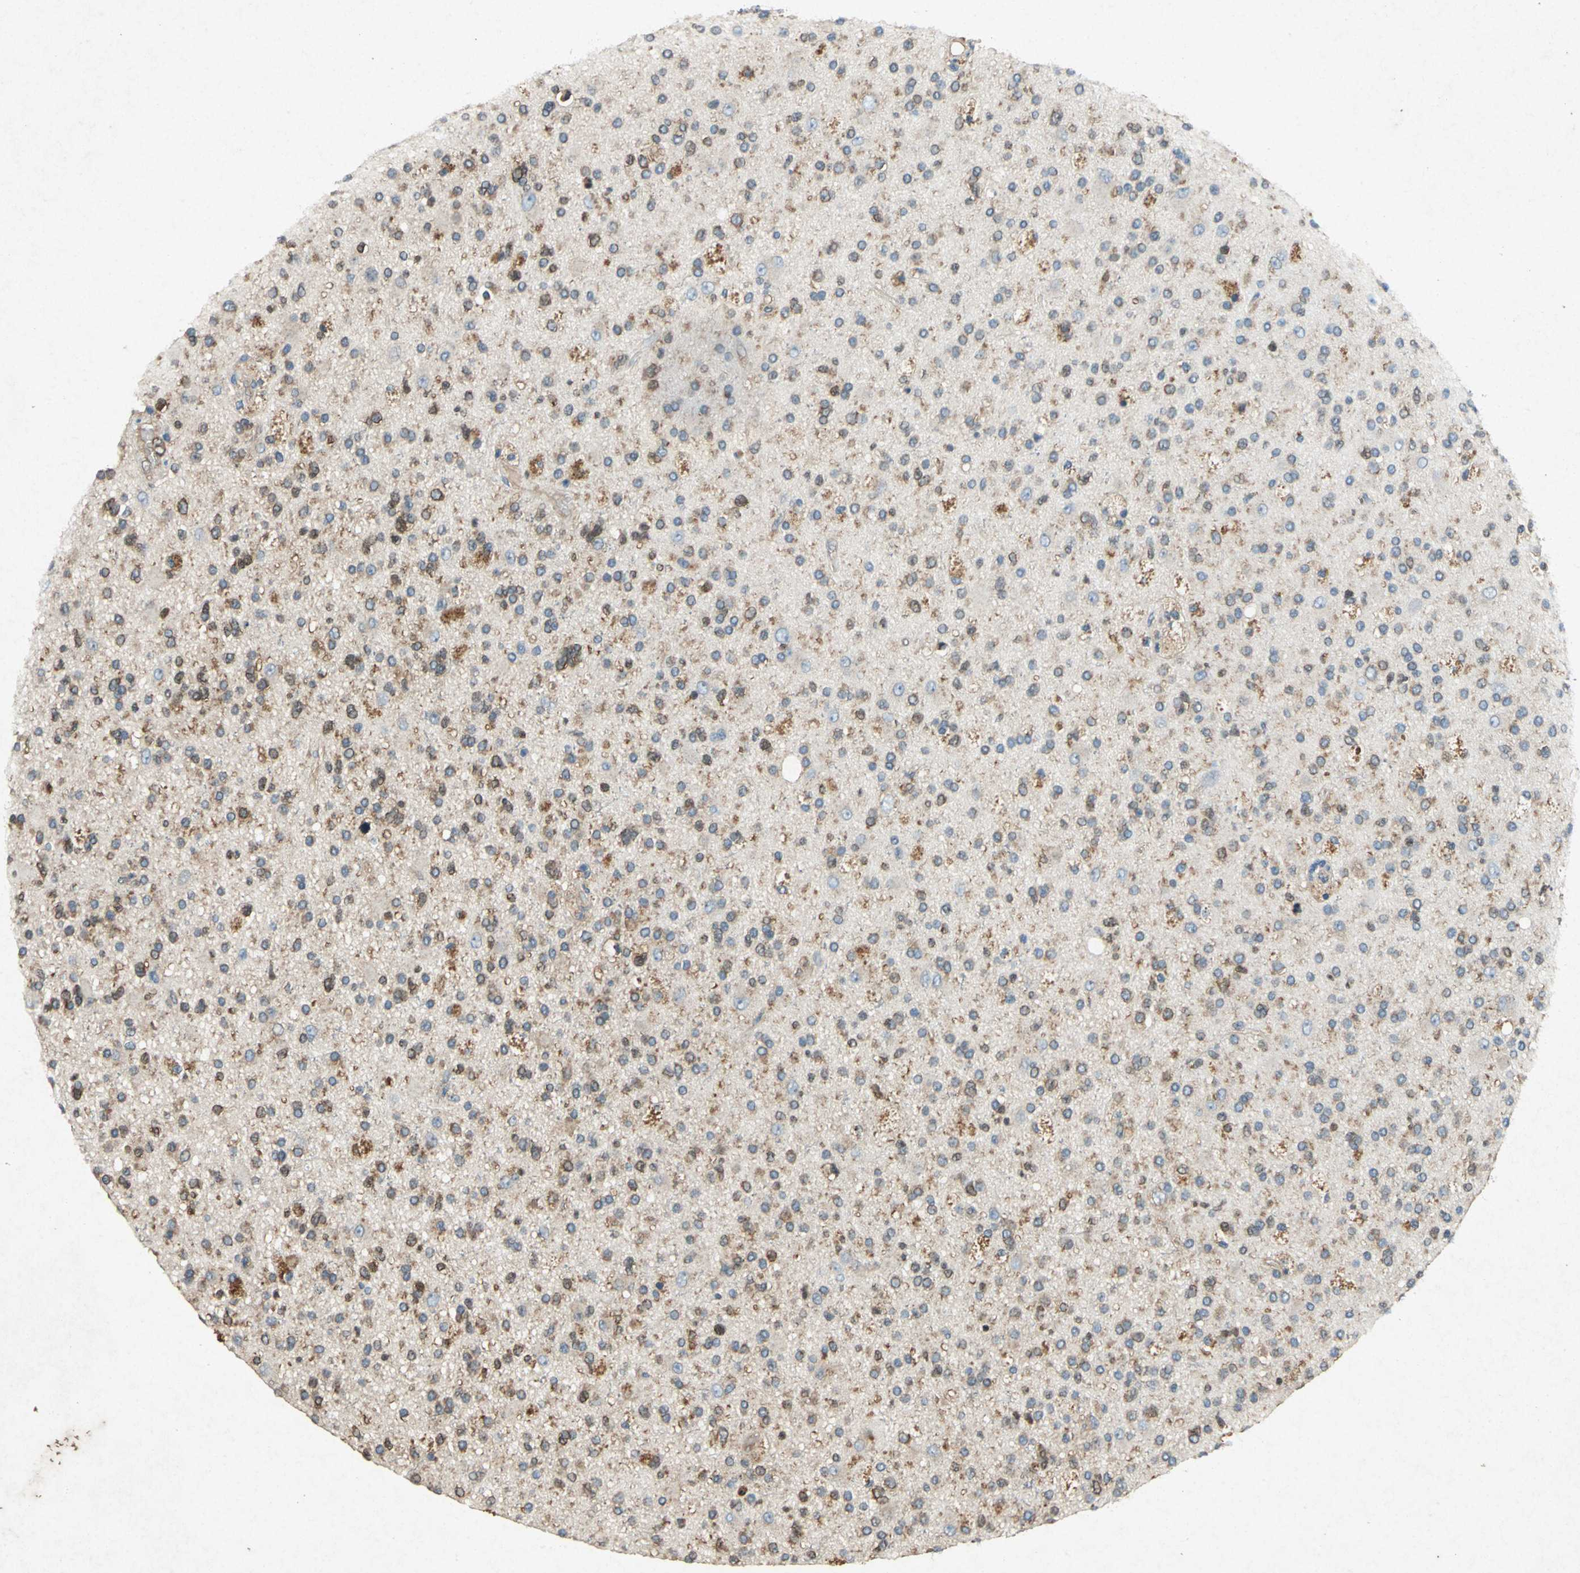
{"staining": {"intensity": "moderate", "quantity": "25%-75%", "location": "cytoplasmic/membranous"}, "tissue": "glioma", "cell_type": "Tumor cells", "image_type": "cancer", "snomed": [{"axis": "morphology", "description": "Glioma, malignant, High grade"}, {"axis": "topography", "description": "Brain"}], "caption": "High-magnification brightfield microscopy of glioma stained with DAB (3,3'-diaminobenzidine) (brown) and counterstained with hematoxylin (blue). tumor cells exhibit moderate cytoplasmic/membranous staining is appreciated in approximately25%-75% of cells.", "gene": "HSP90AB1", "patient": {"sex": "male", "age": 33}}